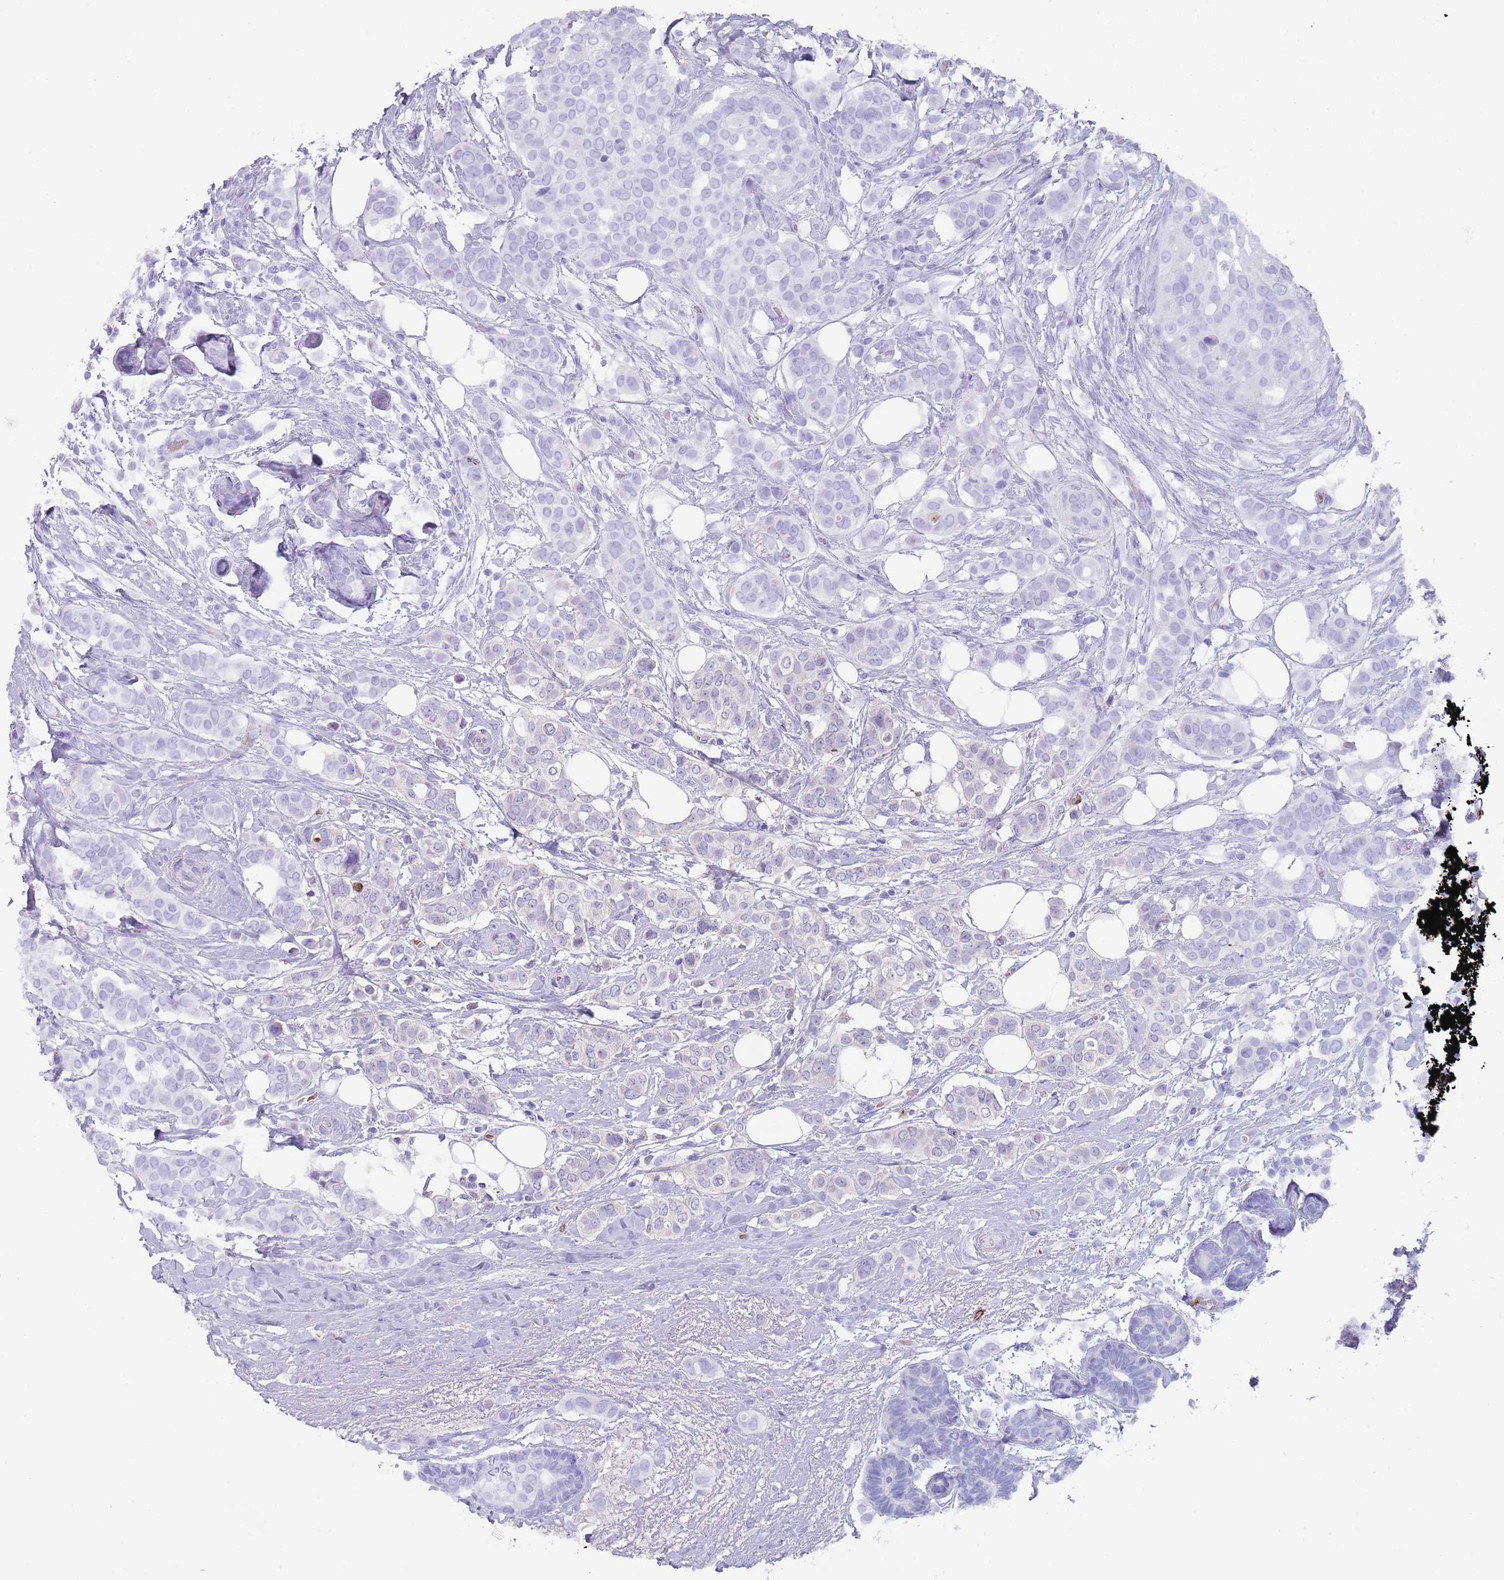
{"staining": {"intensity": "negative", "quantity": "none", "location": "none"}, "tissue": "breast cancer", "cell_type": "Tumor cells", "image_type": "cancer", "snomed": [{"axis": "morphology", "description": "Lobular carcinoma"}, {"axis": "topography", "description": "Breast"}], "caption": "DAB immunohistochemical staining of human breast lobular carcinoma displays no significant staining in tumor cells.", "gene": "TMEM251", "patient": {"sex": "female", "age": 51}}